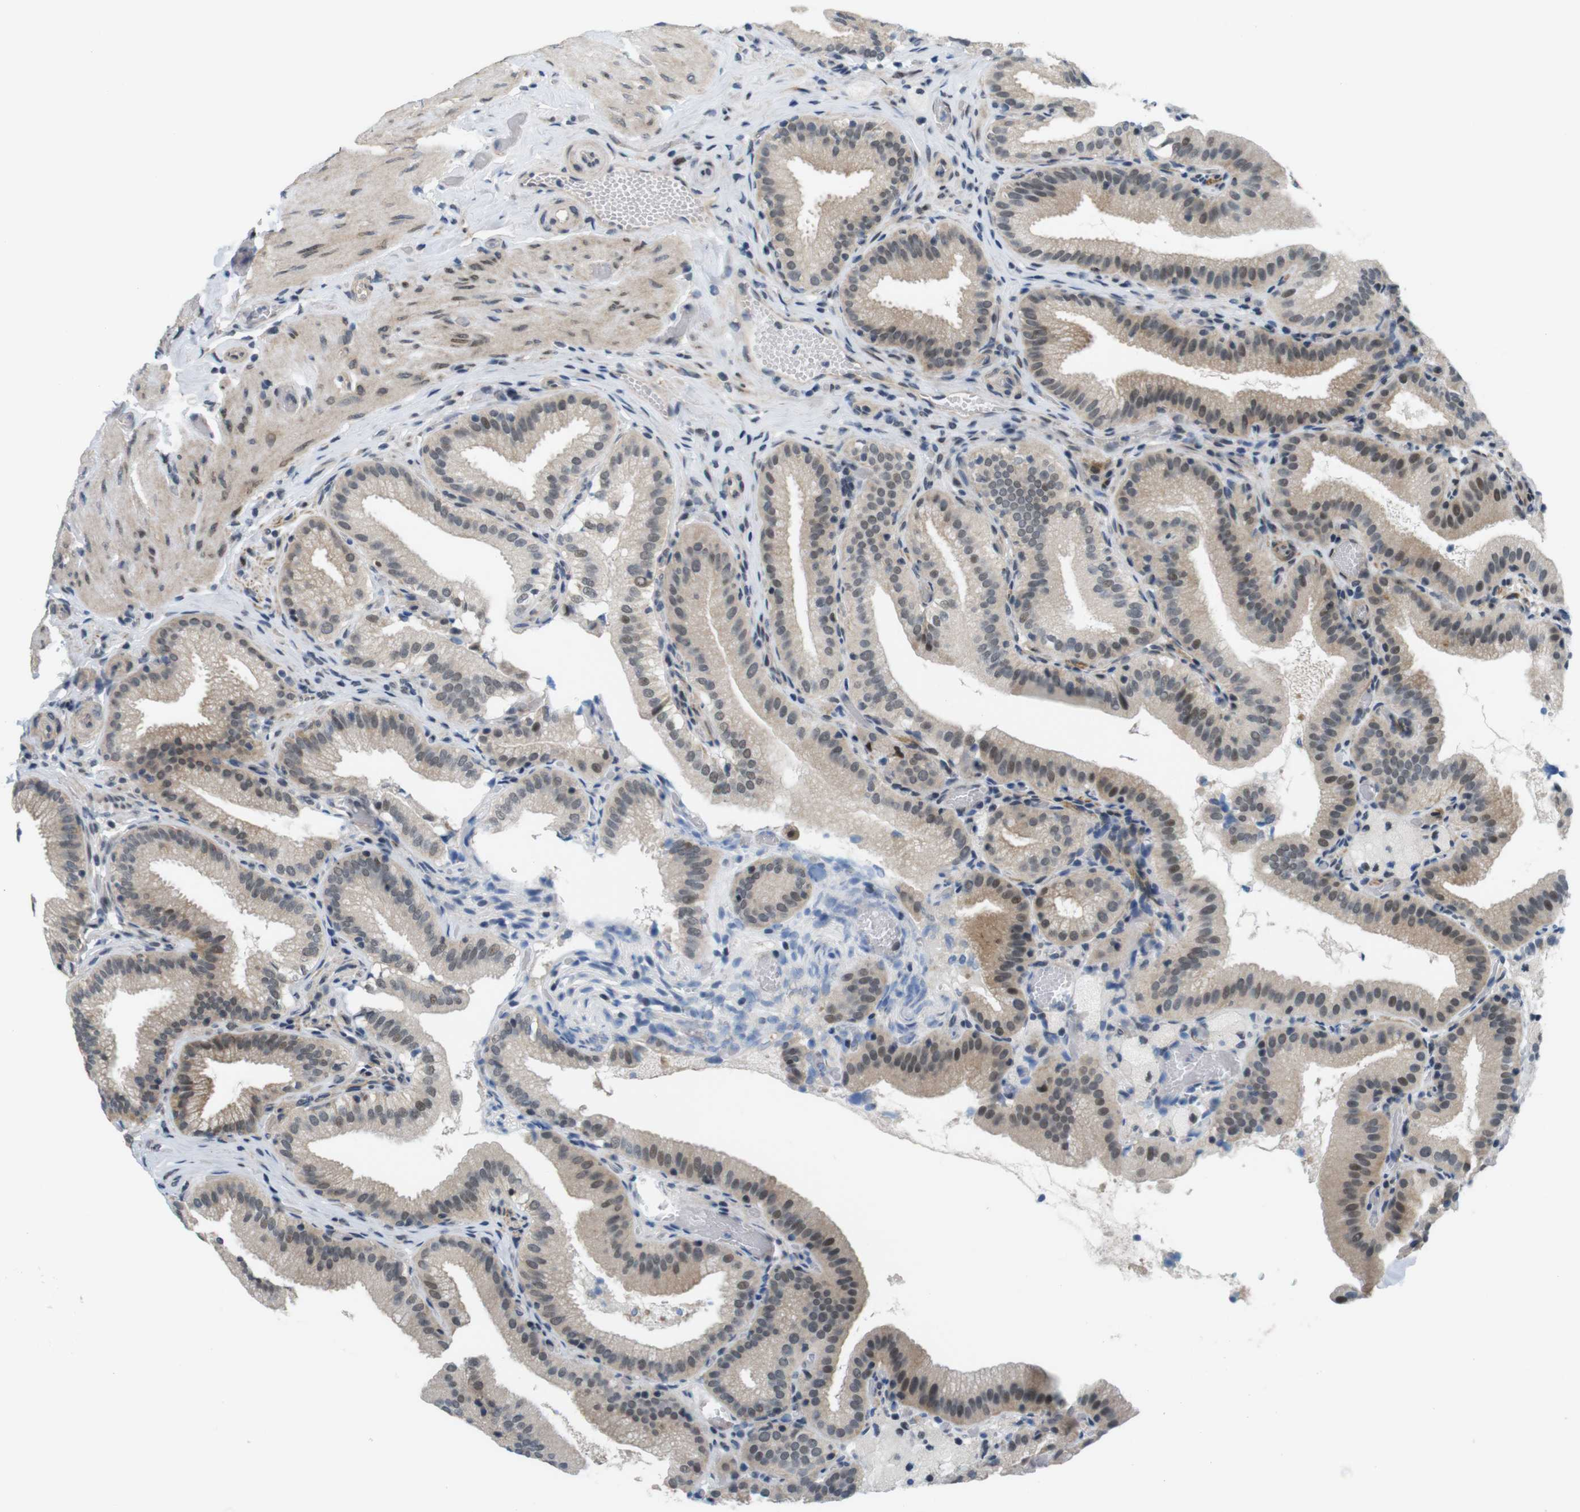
{"staining": {"intensity": "weak", "quantity": "25%-75%", "location": "cytoplasmic/membranous,nuclear"}, "tissue": "gallbladder", "cell_type": "Glandular cells", "image_type": "normal", "snomed": [{"axis": "morphology", "description": "Normal tissue, NOS"}, {"axis": "topography", "description": "Gallbladder"}], "caption": "The histopathology image displays staining of normal gallbladder, revealing weak cytoplasmic/membranous,nuclear protein positivity (brown color) within glandular cells. The protein of interest is stained brown, and the nuclei are stained in blue (DAB IHC with brightfield microscopy, high magnification).", "gene": "SMCO2", "patient": {"sex": "male", "age": 54}}